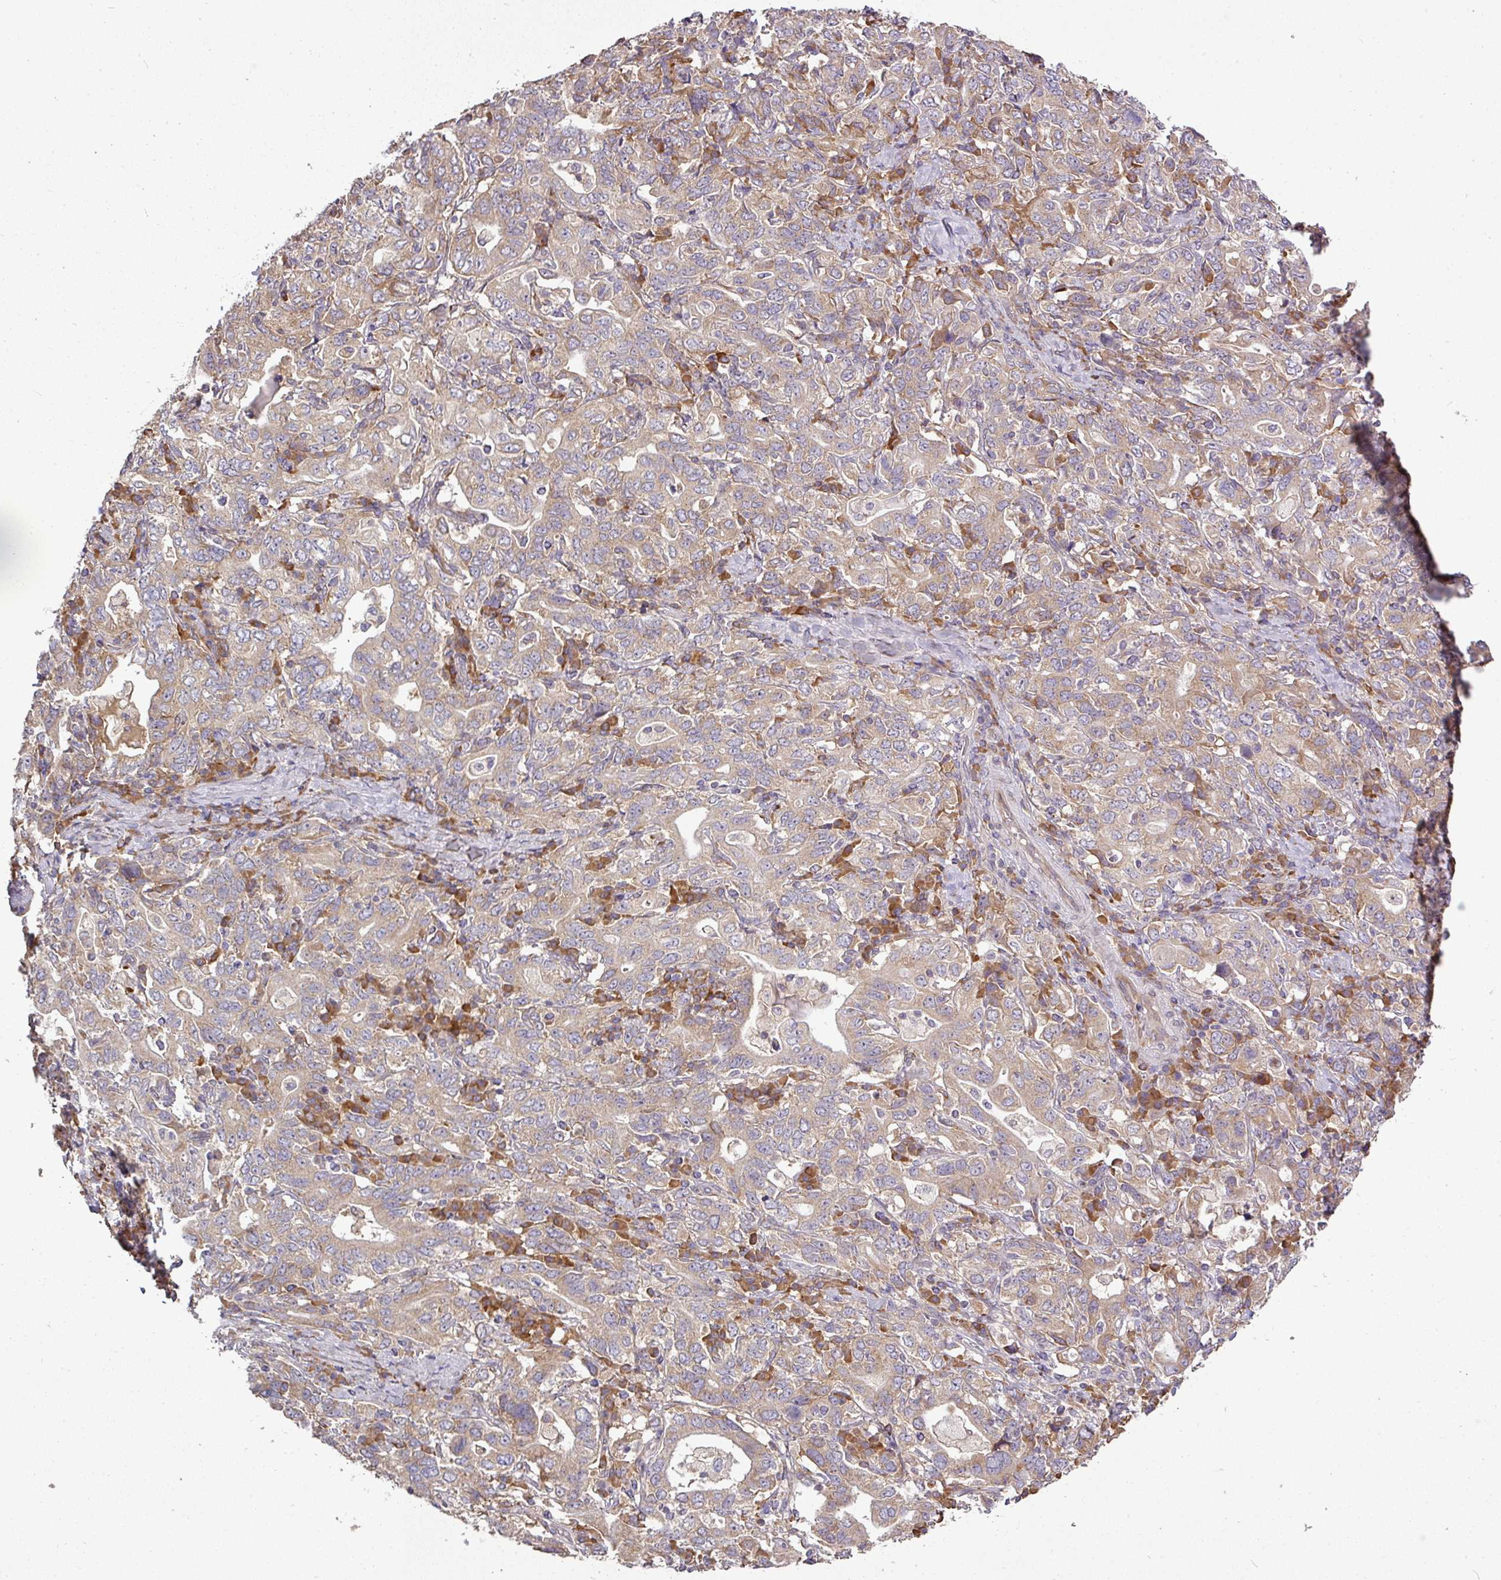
{"staining": {"intensity": "moderate", "quantity": "25%-75%", "location": "cytoplasmic/membranous"}, "tissue": "stomach cancer", "cell_type": "Tumor cells", "image_type": "cancer", "snomed": [{"axis": "morphology", "description": "Adenocarcinoma, NOS"}, {"axis": "topography", "description": "Stomach, upper"}, {"axis": "topography", "description": "Stomach"}], "caption": "The micrograph exhibits immunohistochemical staining of adenocarcinoma (stomach). There is moderate cytoplasmic/membranous staining is seen in about 25%-75% of tumor cells.", "gene": "GALP", "patient": {"sex": "male", "age": 62}}